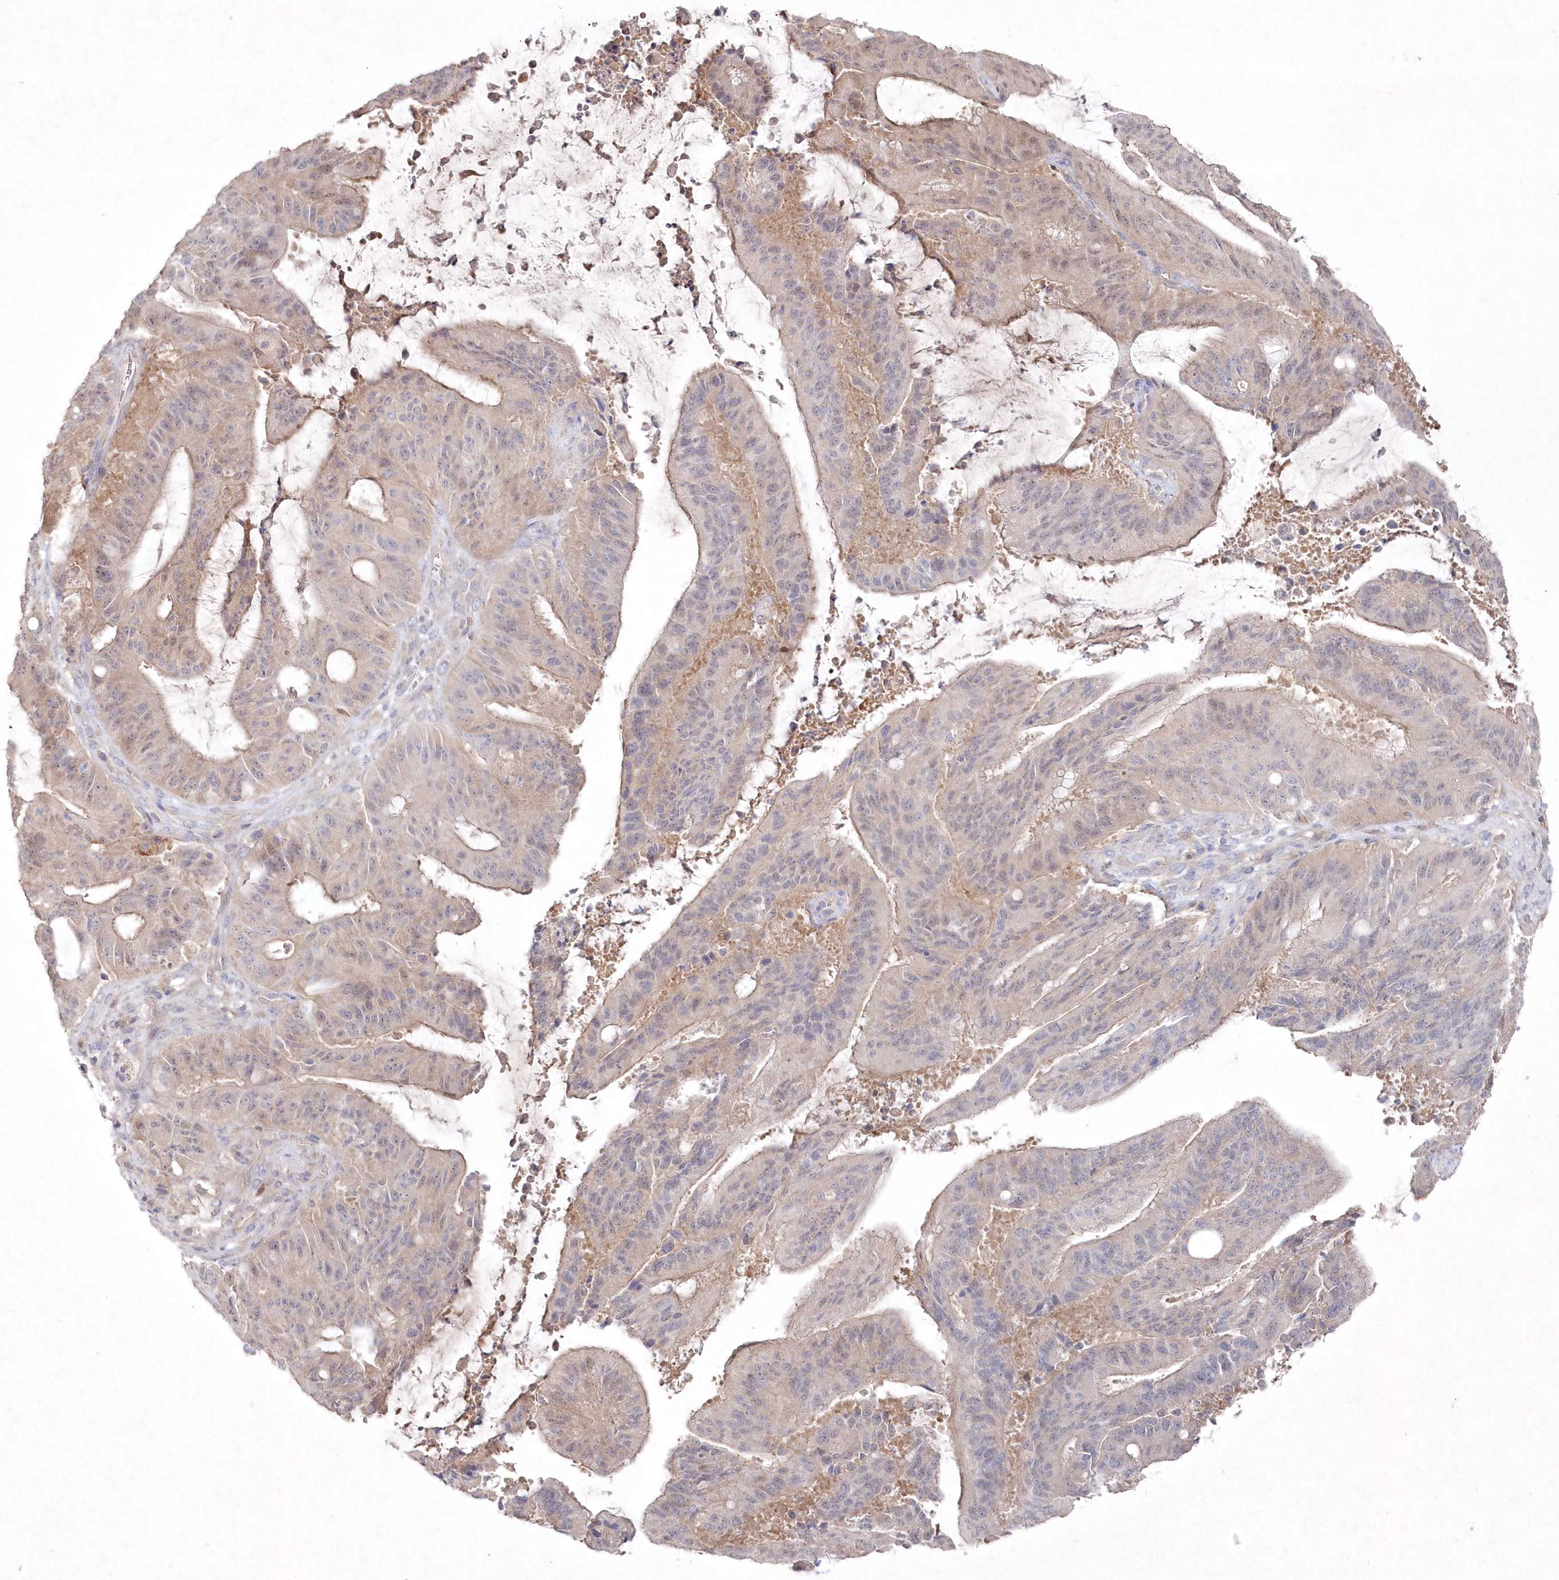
{"staining": {"intensity": "negative", "quantity": "none", "location": "none"}, "tissue": "liver cancer", "cell_type": "Tumor cells", "image_type": "cancer", "snomed": [{"axis": "morphology", "description": "Normal tissue, NOS"}, {"axis": "morphology", "description": "Cholangiocarcinoma"}, {"axis": "topography", "description": "Liver"}, {"axis": "topography", "description": "Peripheral nerve tissue"}], "caption": "Liver cancer (cholangiocarcinoma) stained for a protein using immunohistochemistry (IHC) displays no positivity tumor cells.", "gene": "TGFBRAP1", "patient": {"sex": "female", "age": 73}}